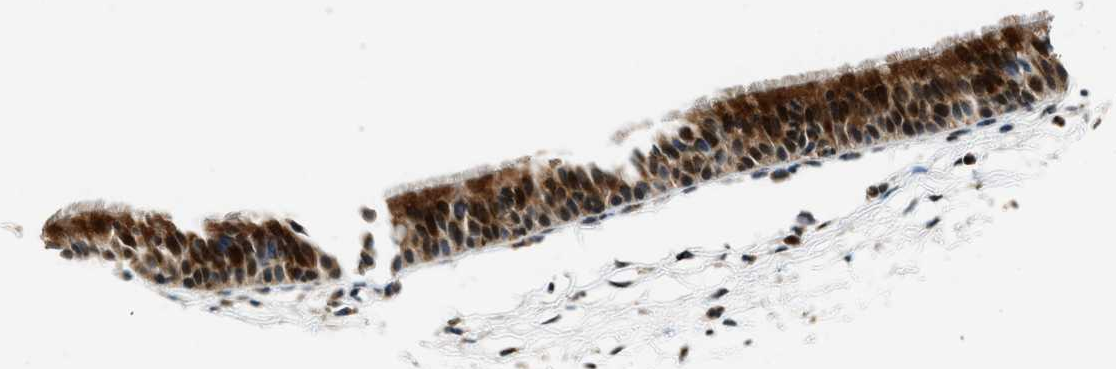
{"staining": {"intensity": "strong", "quantity": "25%-75%", "location": "cytoplasmic/membranous,nuclear"}, "tissue": "nasopharynx", "cell_type": "Respiratory epithelial cells", "image_type": "normal", "snomed": [{"axis": "morphology", "description": "Normal tissue, NOS"}, {"axis": "topography", "description": "Nasopharynx"}], "caption": "Immunohistochemistry (IHC) image of benign nasopharynx: human nasopharynx stained using immunohistochemistry (IHC) shows high levels of strong protein expression localized specifically in the cytoplasmic/membranous,nuclear of respiratory epithelial cells, appearing as a cytoplasmic/membranous,nuclear brown color.", "gene": "FUT8", "patient": {"sex": "female", "age": 54}}